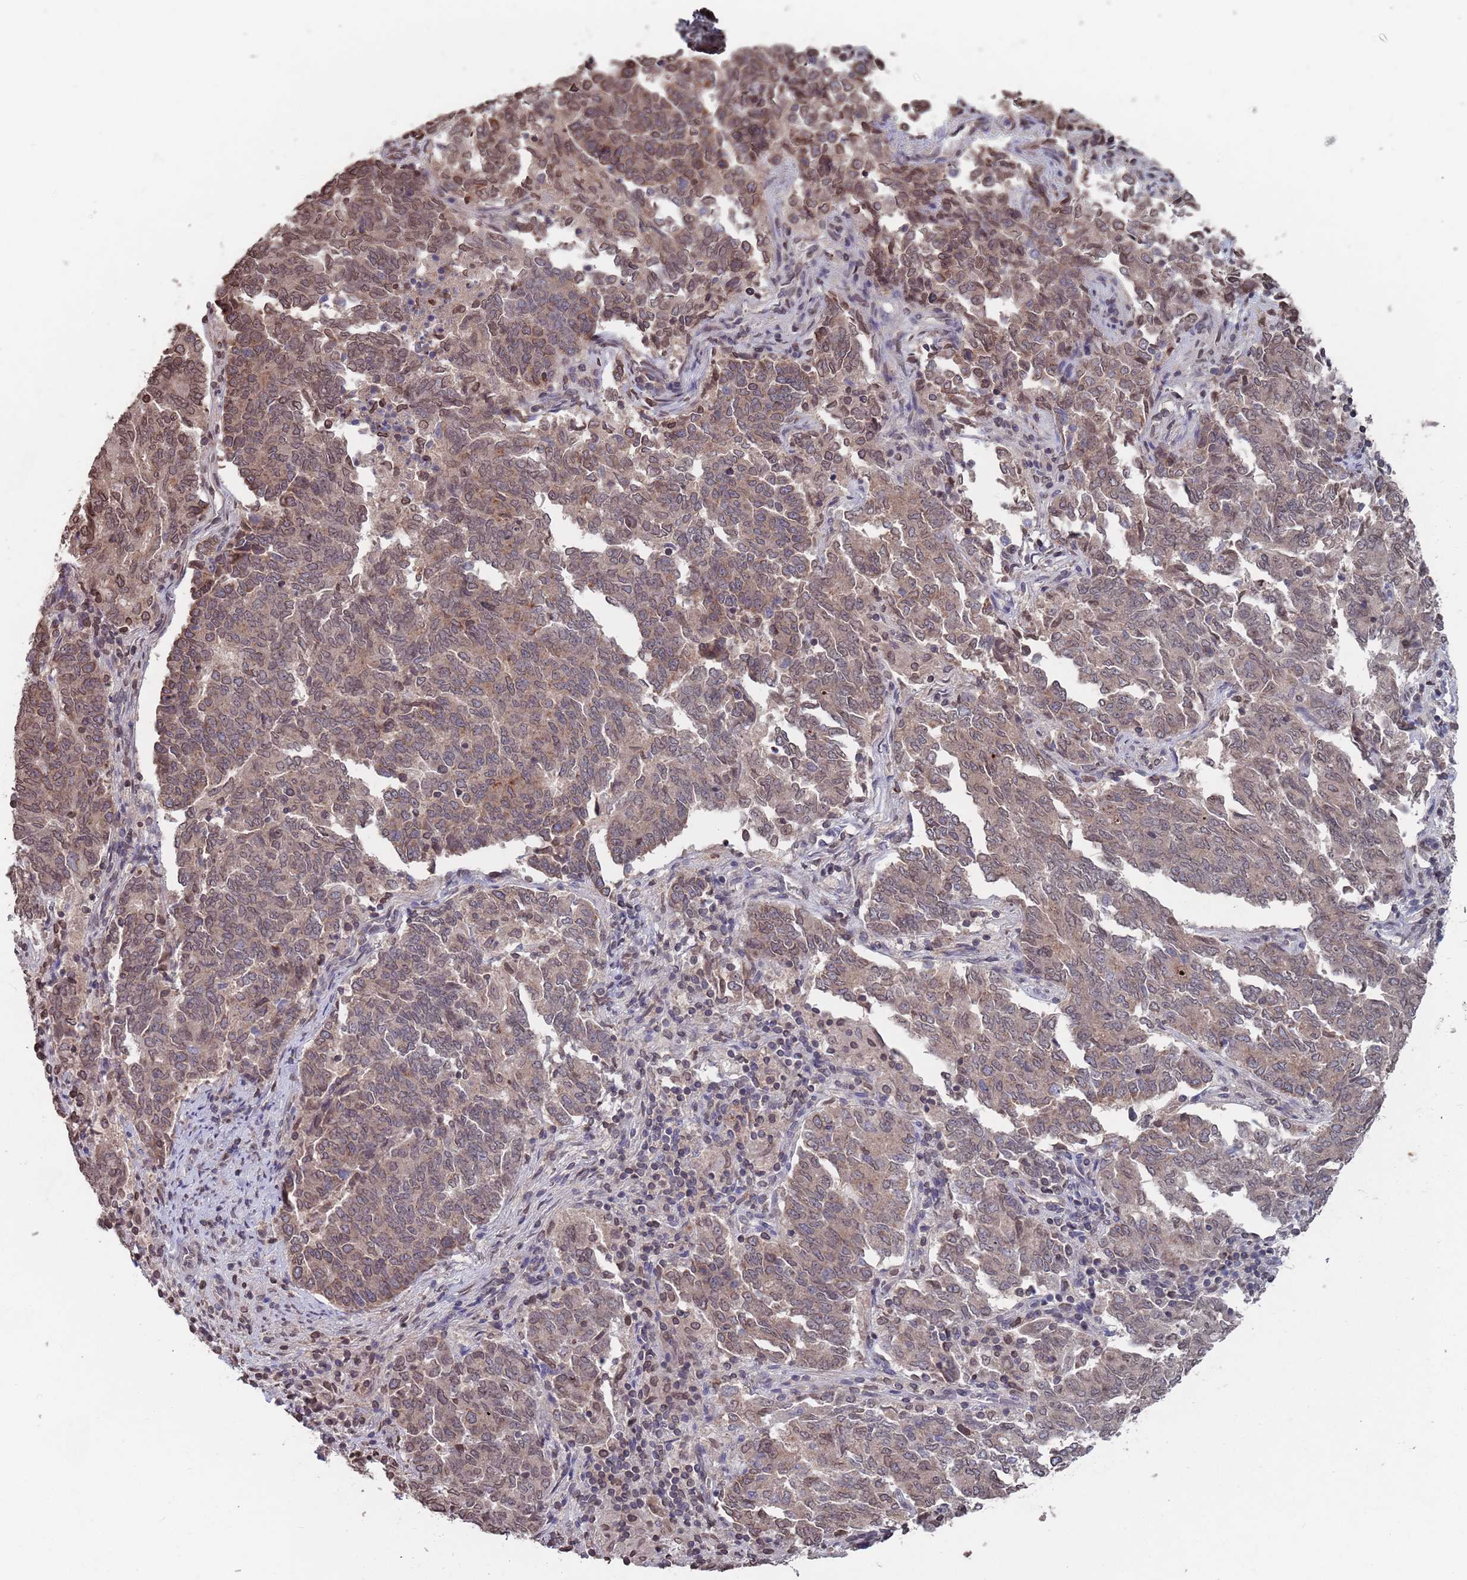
{"staining": {"intensity": "moderate", "quantity": "25%-75%", "location": "cytoplasmic/membranous,nuclear"}, "tissue": "endometrial cancer", "cell_type": "Tumor cells", "image_type": "cancer", "snomed": [{"axis": "morphology", "description": "Adenocarcinoma, NOS"}, {"axis": "topography", "description": "Endometrium"}], "caption": "Immunohistochemistry (IHC) (DAB) staining of human endometrial cancer shows moderate cytoplasmic/membranous and nuclear protein staining in about 25%-75% of tumor cells. The staining was performed using DAB, with brown indicating positive protein expression. Nuclei are stained blue with hematoxylin.", "gene": "SDHAF3", "patient": {"sex": "female", "age": 80}}